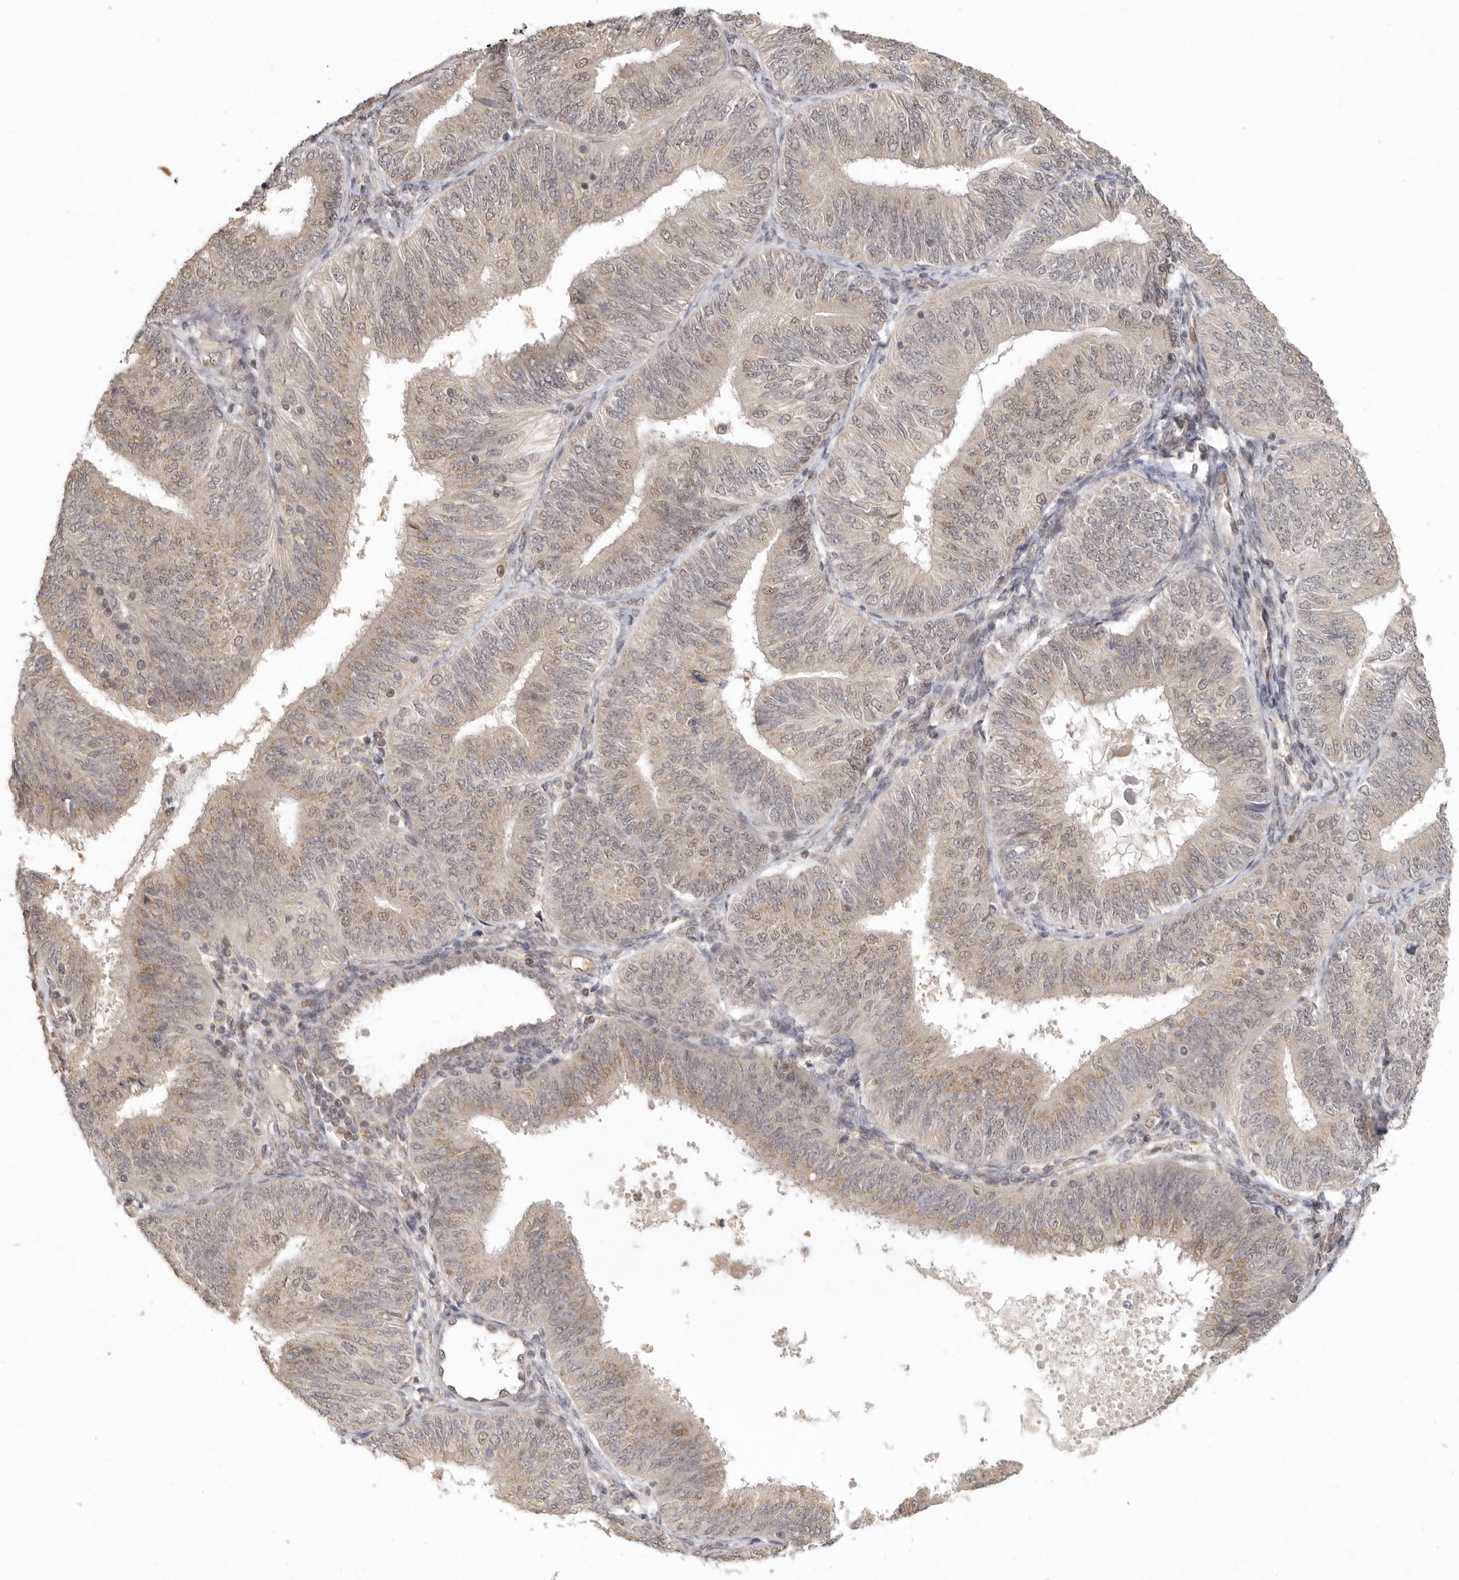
{"staining": {"intensity": "weak", "quantity": ">75%", "location": "cytoplasmic/membranous,nuclear"}, "tissue": "endometrial cancer", "cell_type": "Tumor cells", "image_type": "cancer", "snomed": [{"axis": "morphology", "description": "Adenocarcinoma, NOS"}, {"axis": "topography", "description": "Endometrium"}], "caption": "Adenocarcinoma (endometrial) stained with a protein marker exhibits weak staining in tumor cells.", "gene": "LRRC75A", "patient": {"sex": "female", "age": 58}}